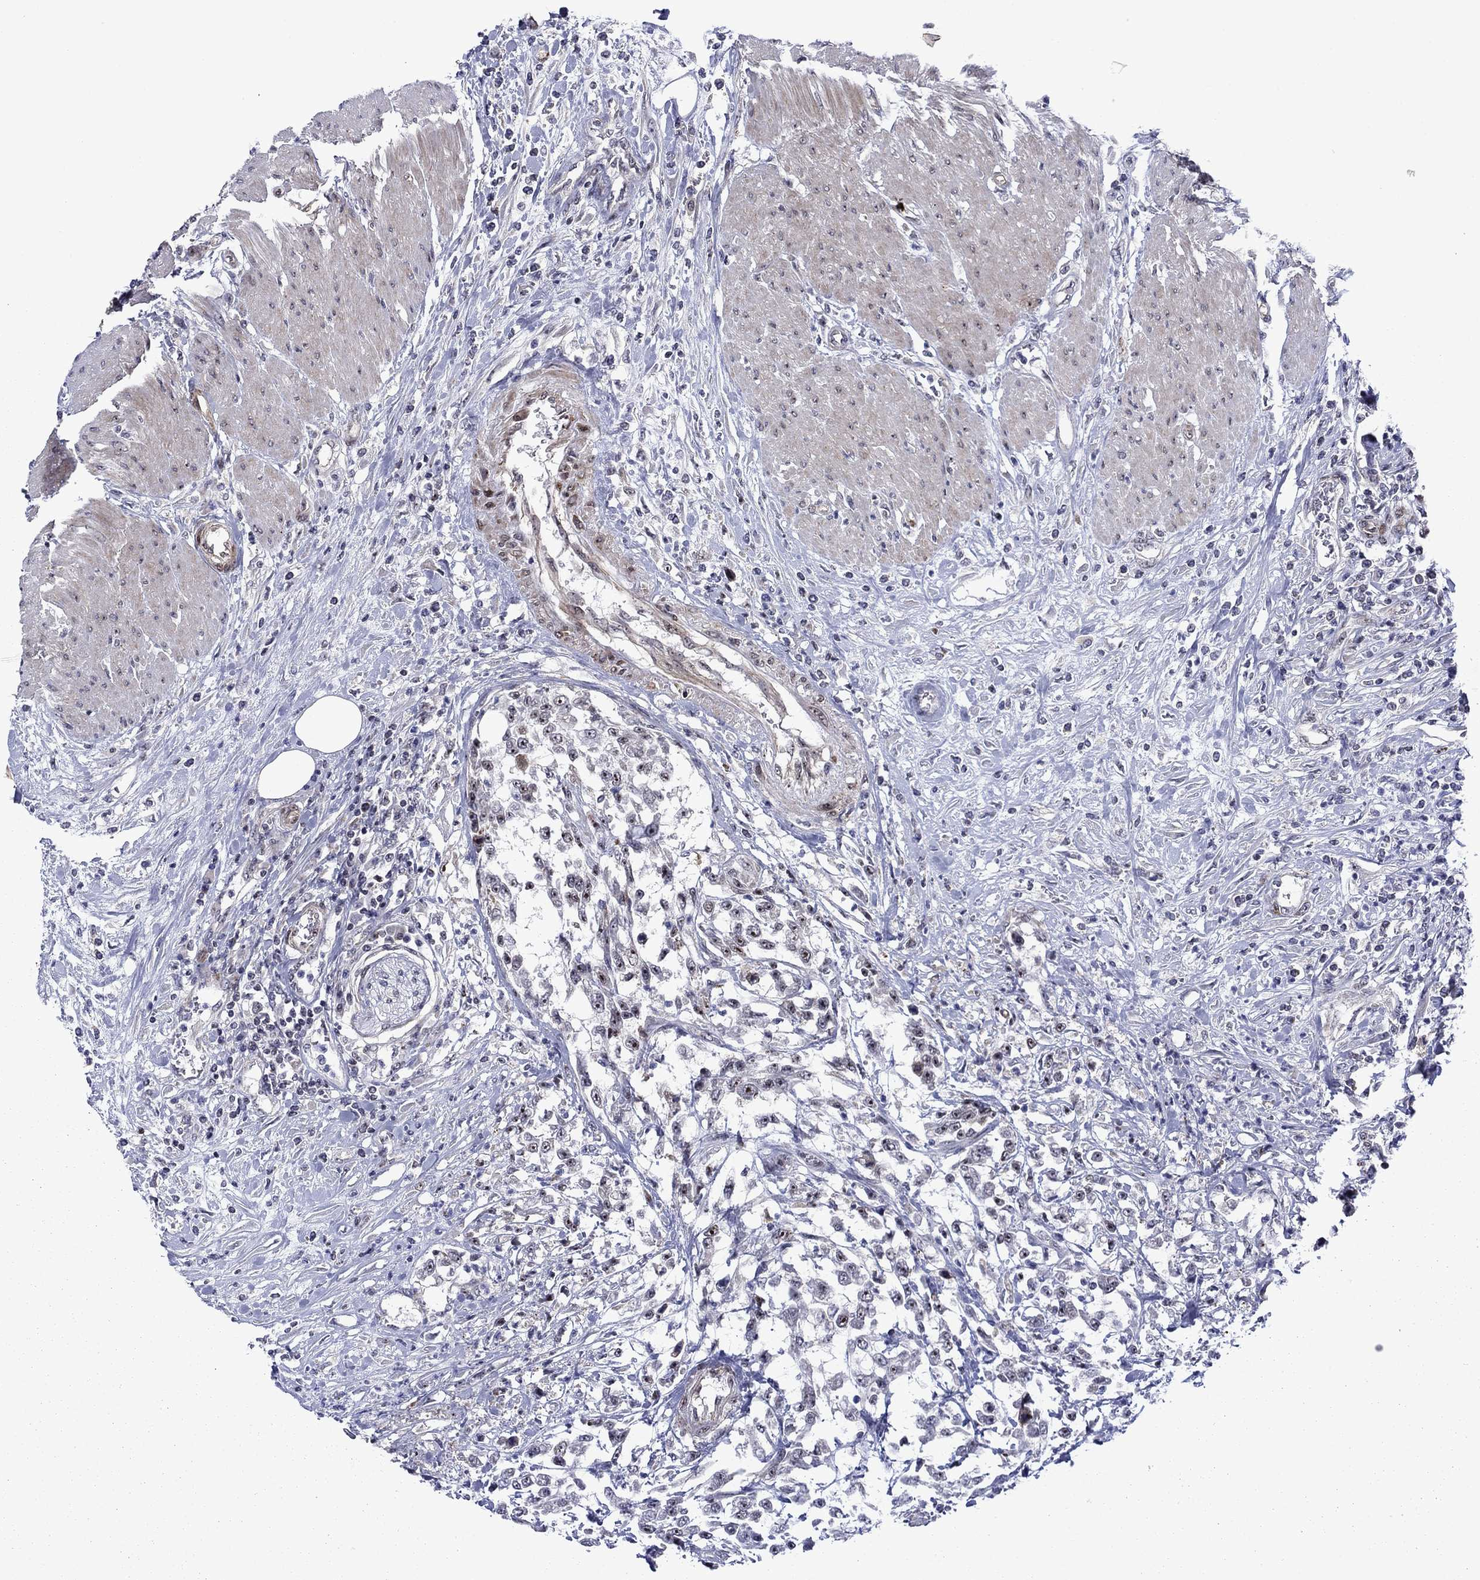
{"staining": {"intensity": "negative", "quantity": "none", "location": "none"}, "tissue": "urothelial cancer", "cell_type": "Tumor cells", "image_type": "cancer", "snomed": [{"axis": "morphology", "description": "Urothelial carcinoma, High grade"}, {"axis": "topography", "description": "Urinary bladder"}], "caption": "The photomicrograph displays no staining of tumor cells in high-grade urothelial carcinoma. Brightfield microscopy of immunohistochemistry stained with DAB (brown) and hematoxylin (blue), captured at high magnification.", "gene": "SURF2", "patient": {"sex": "male", "age": 46}}